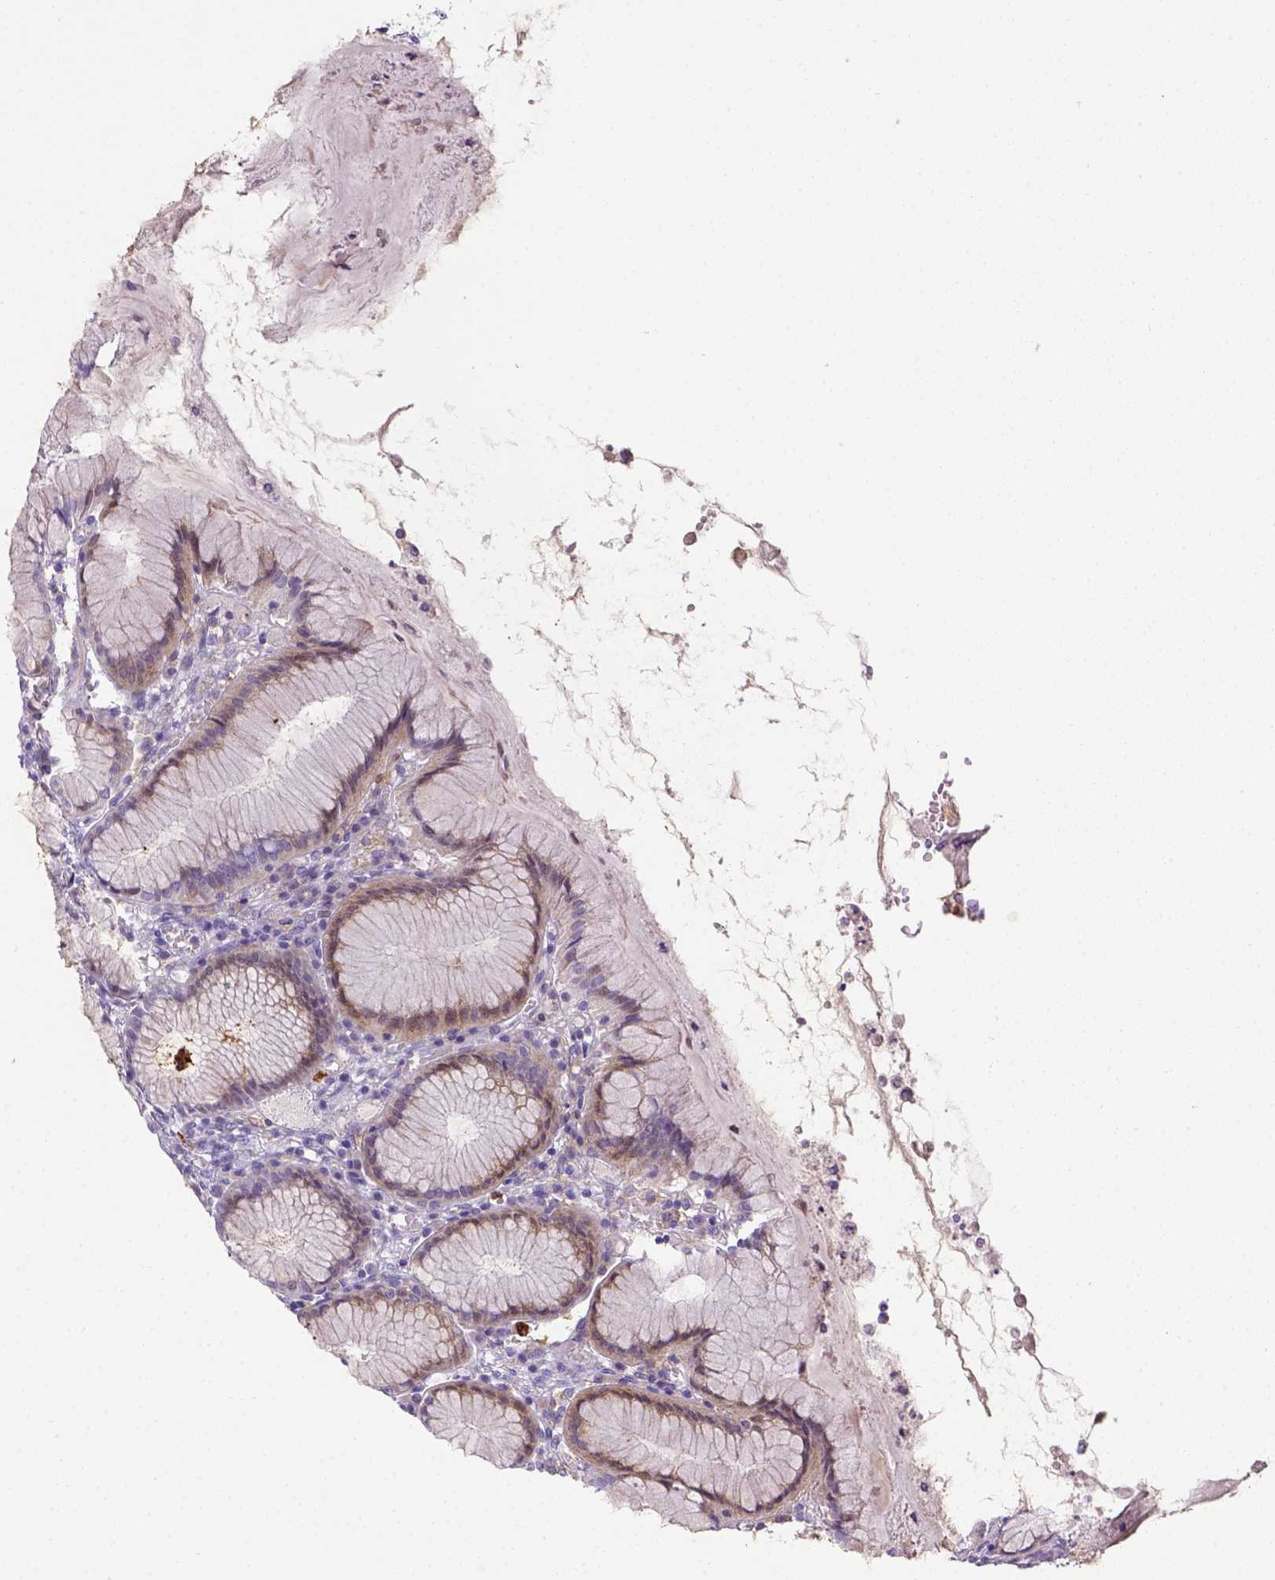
{"staining": {"intensity": "moderate", "quantity": "<25%", "location": "cytoplasmic/membranous"}, "tissue": "stomach", "cell_type": "Glandular cells", "image_type": "normal", "snomed": [{"axis": "morphology", "description": "Normal tissue, NOS"}, {"axis": "topography", "description": "Stomach"}], "caption": "Immunohistochemistry (IHC) of unremarkable human stomach exhibits low levels of moderate cytoplasmic/membranous expression in approximately <25% of glandular cells.", "gene": "ITGAM", "patient": {"sex": "male", "age": 55}}